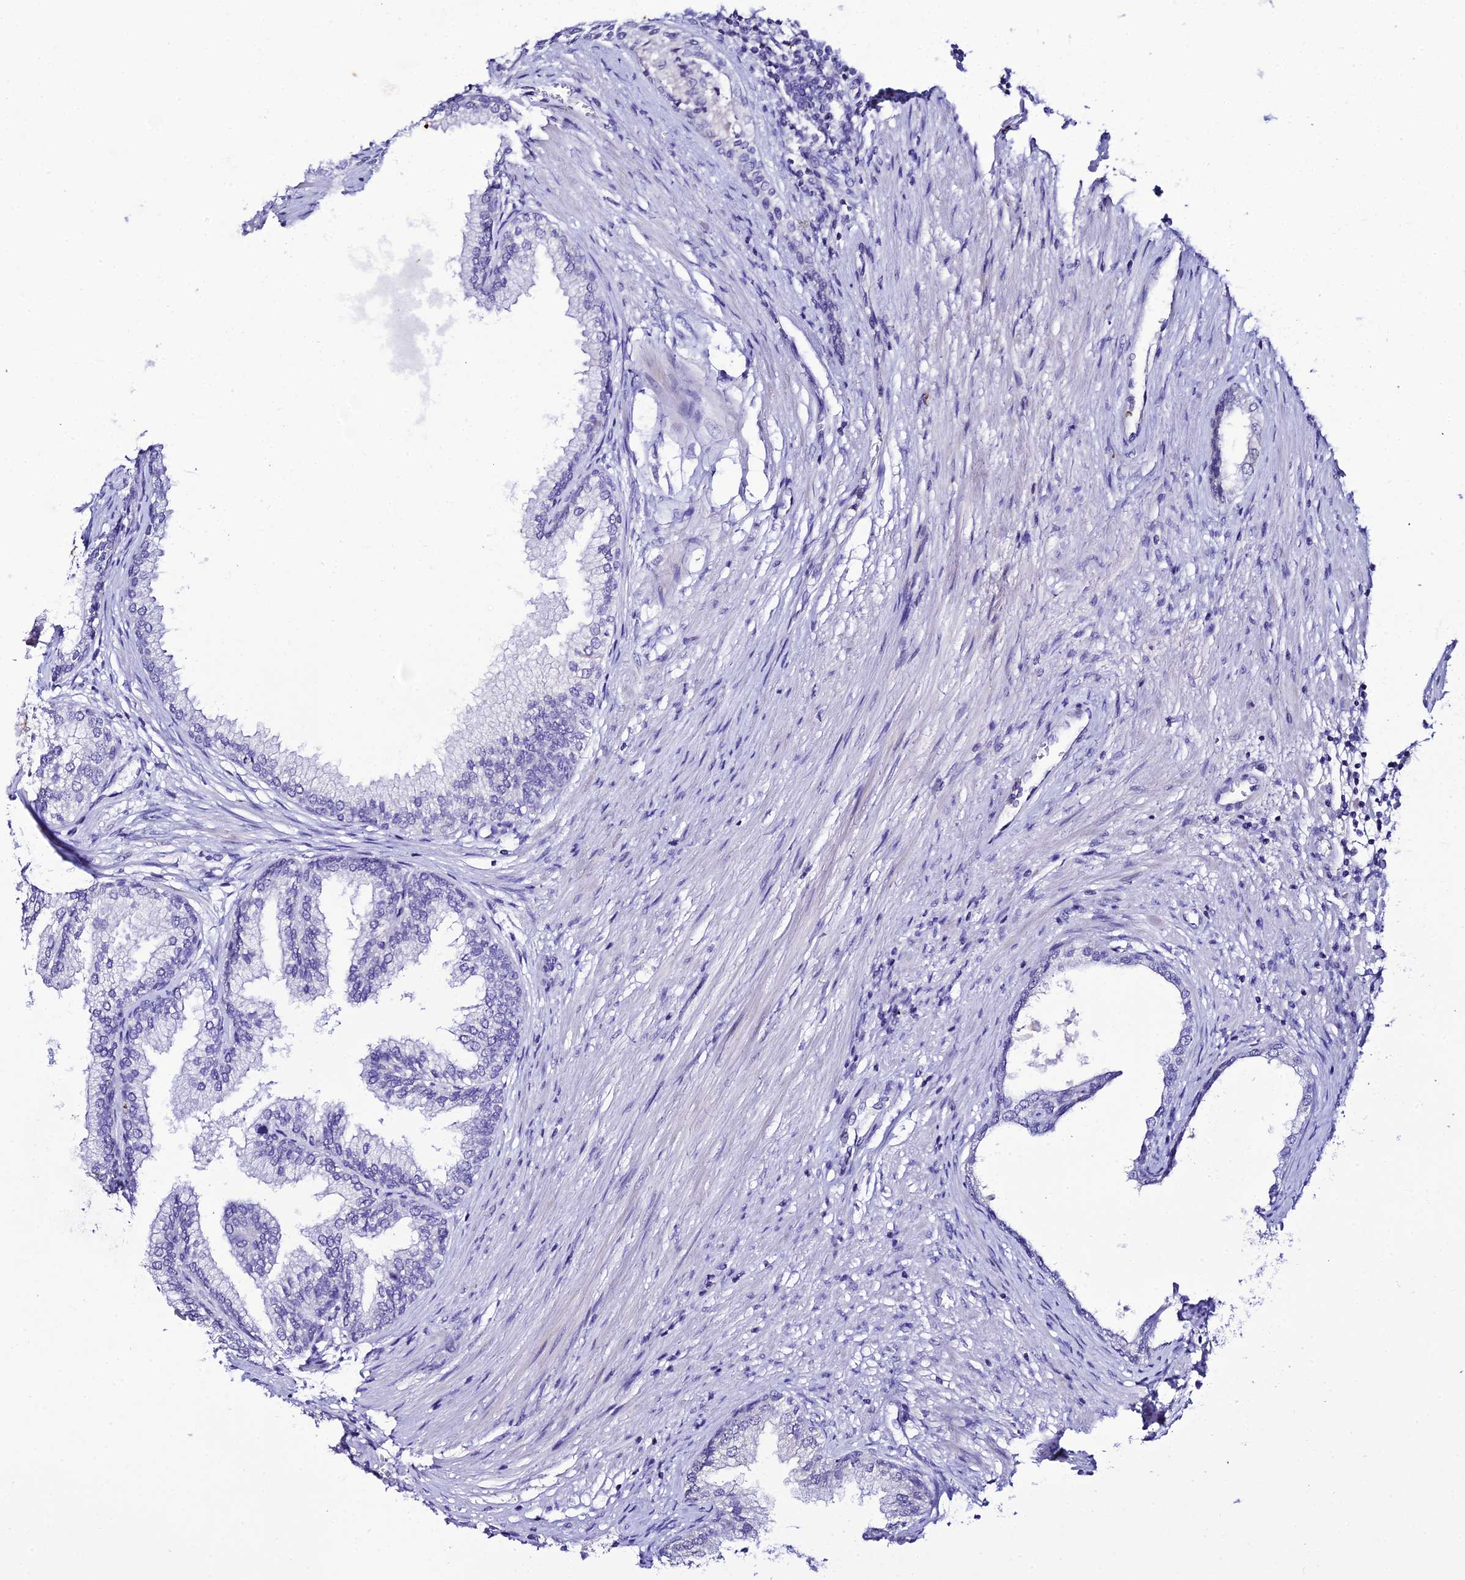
{"staining": {"intensity": "negative", "quantity": "none", "location": "none"}, "tissue": "prostate", "cell_type": "Glandular cells", "image_type": "normal", "snomed": [{"axis": "morphology", "description": "Normal tissue, NOS"}, {"axis": "topography", "description": "Prostate"}], "caption": "Immunohistochemistry (IHC) histopathology image of normal human prostate stained for a protein (brown), which demonstrates no staining in glandular cells. Nuclei are stained in blue.", "gene": "DEFB132", "patient": {"sex": "male", "age": 76}}